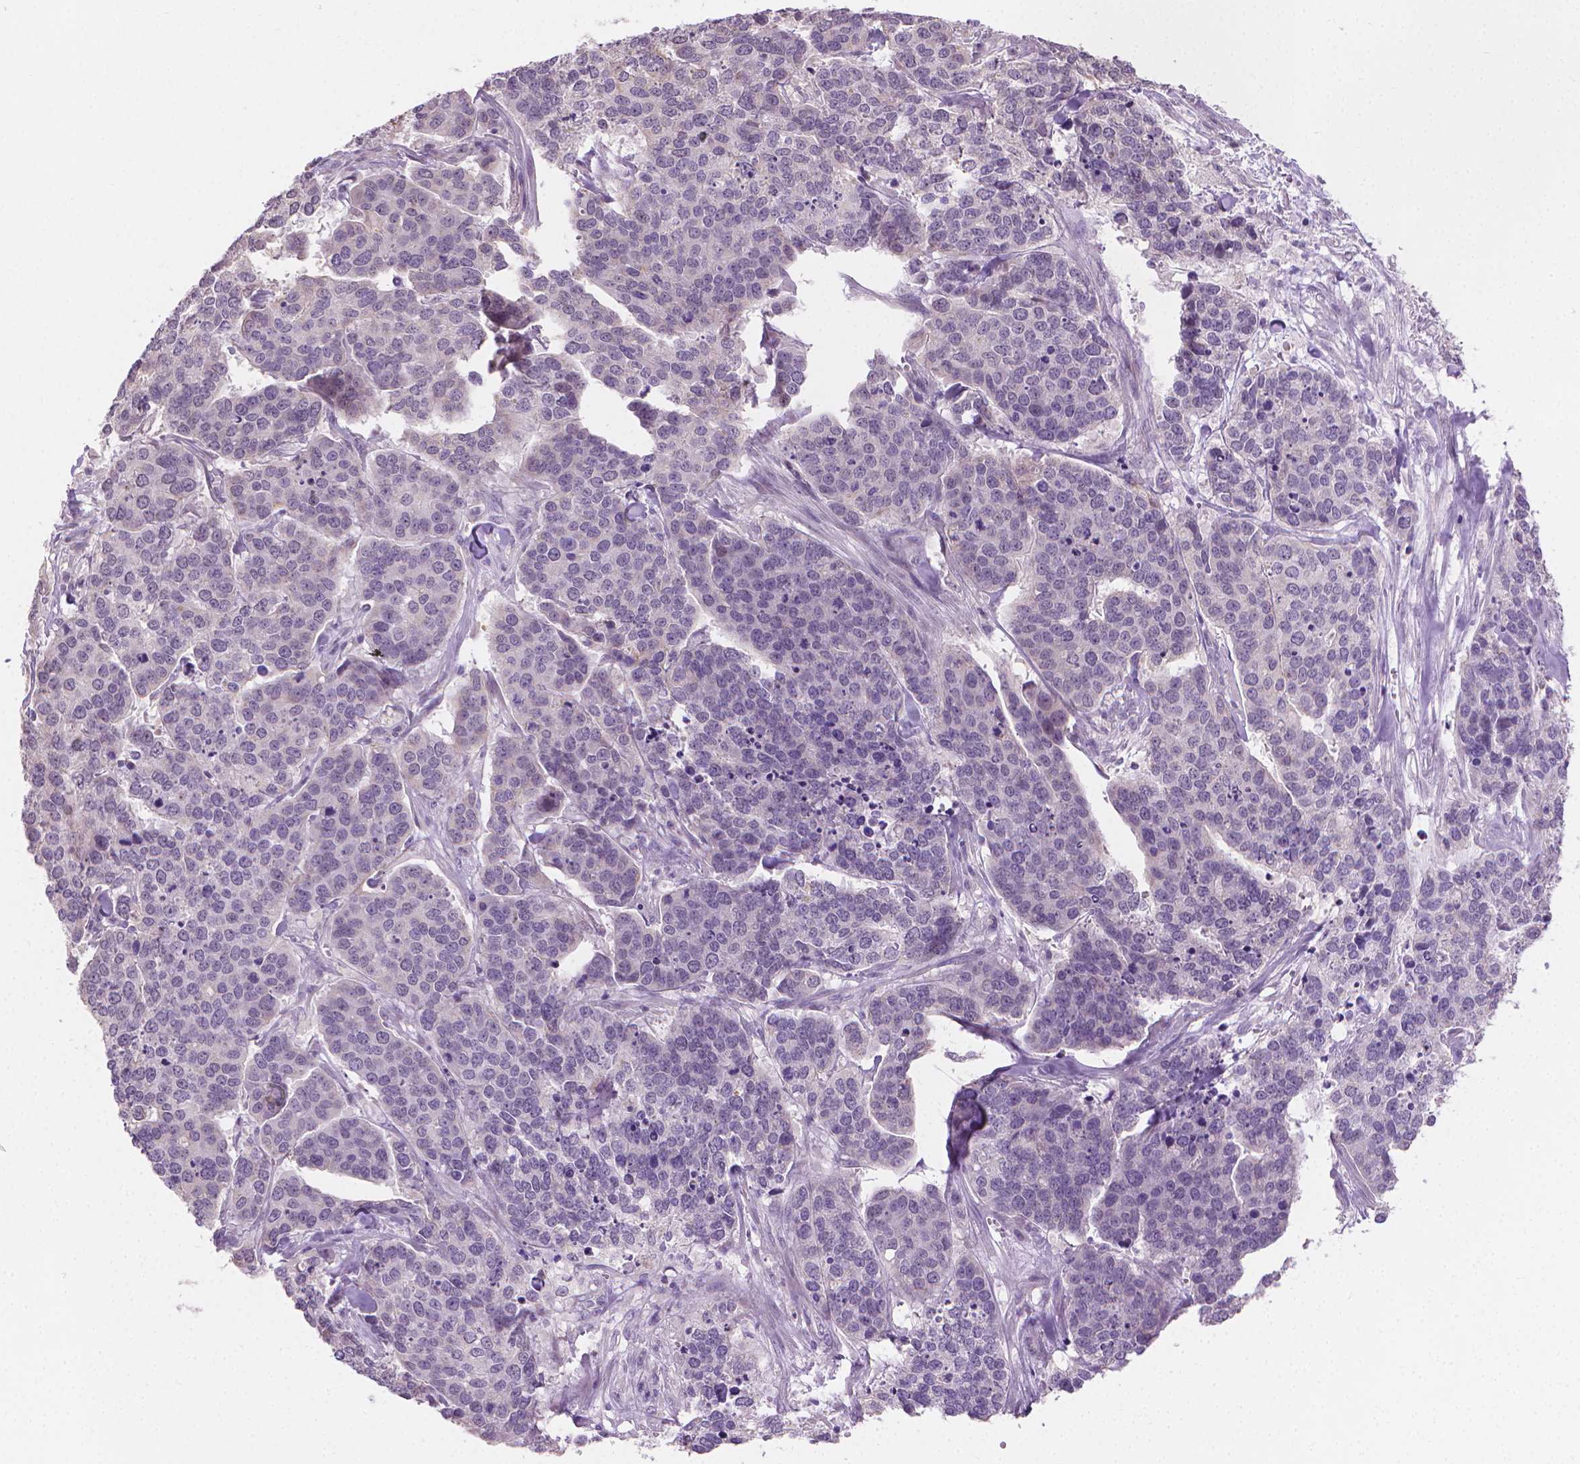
{"staining": {"intensity": "negative", "quantity": "none", "location": "none"}, "tissue": "ovarian cancer", "cell_type": "Tumor cells", "image_type": "cancer", "snomed": [{"axis": "morphology", "description": "Carcinoma, endometroid"}, {"axis": "topography", "description": "Ovary"}], "caption": "Ovarian endometroid carcinoma stained for a protein using immunohistochemistry reveals no positivity tumor cells.", "gene": "GSDMA", "patient": {"sex": "female", "age": 65}}